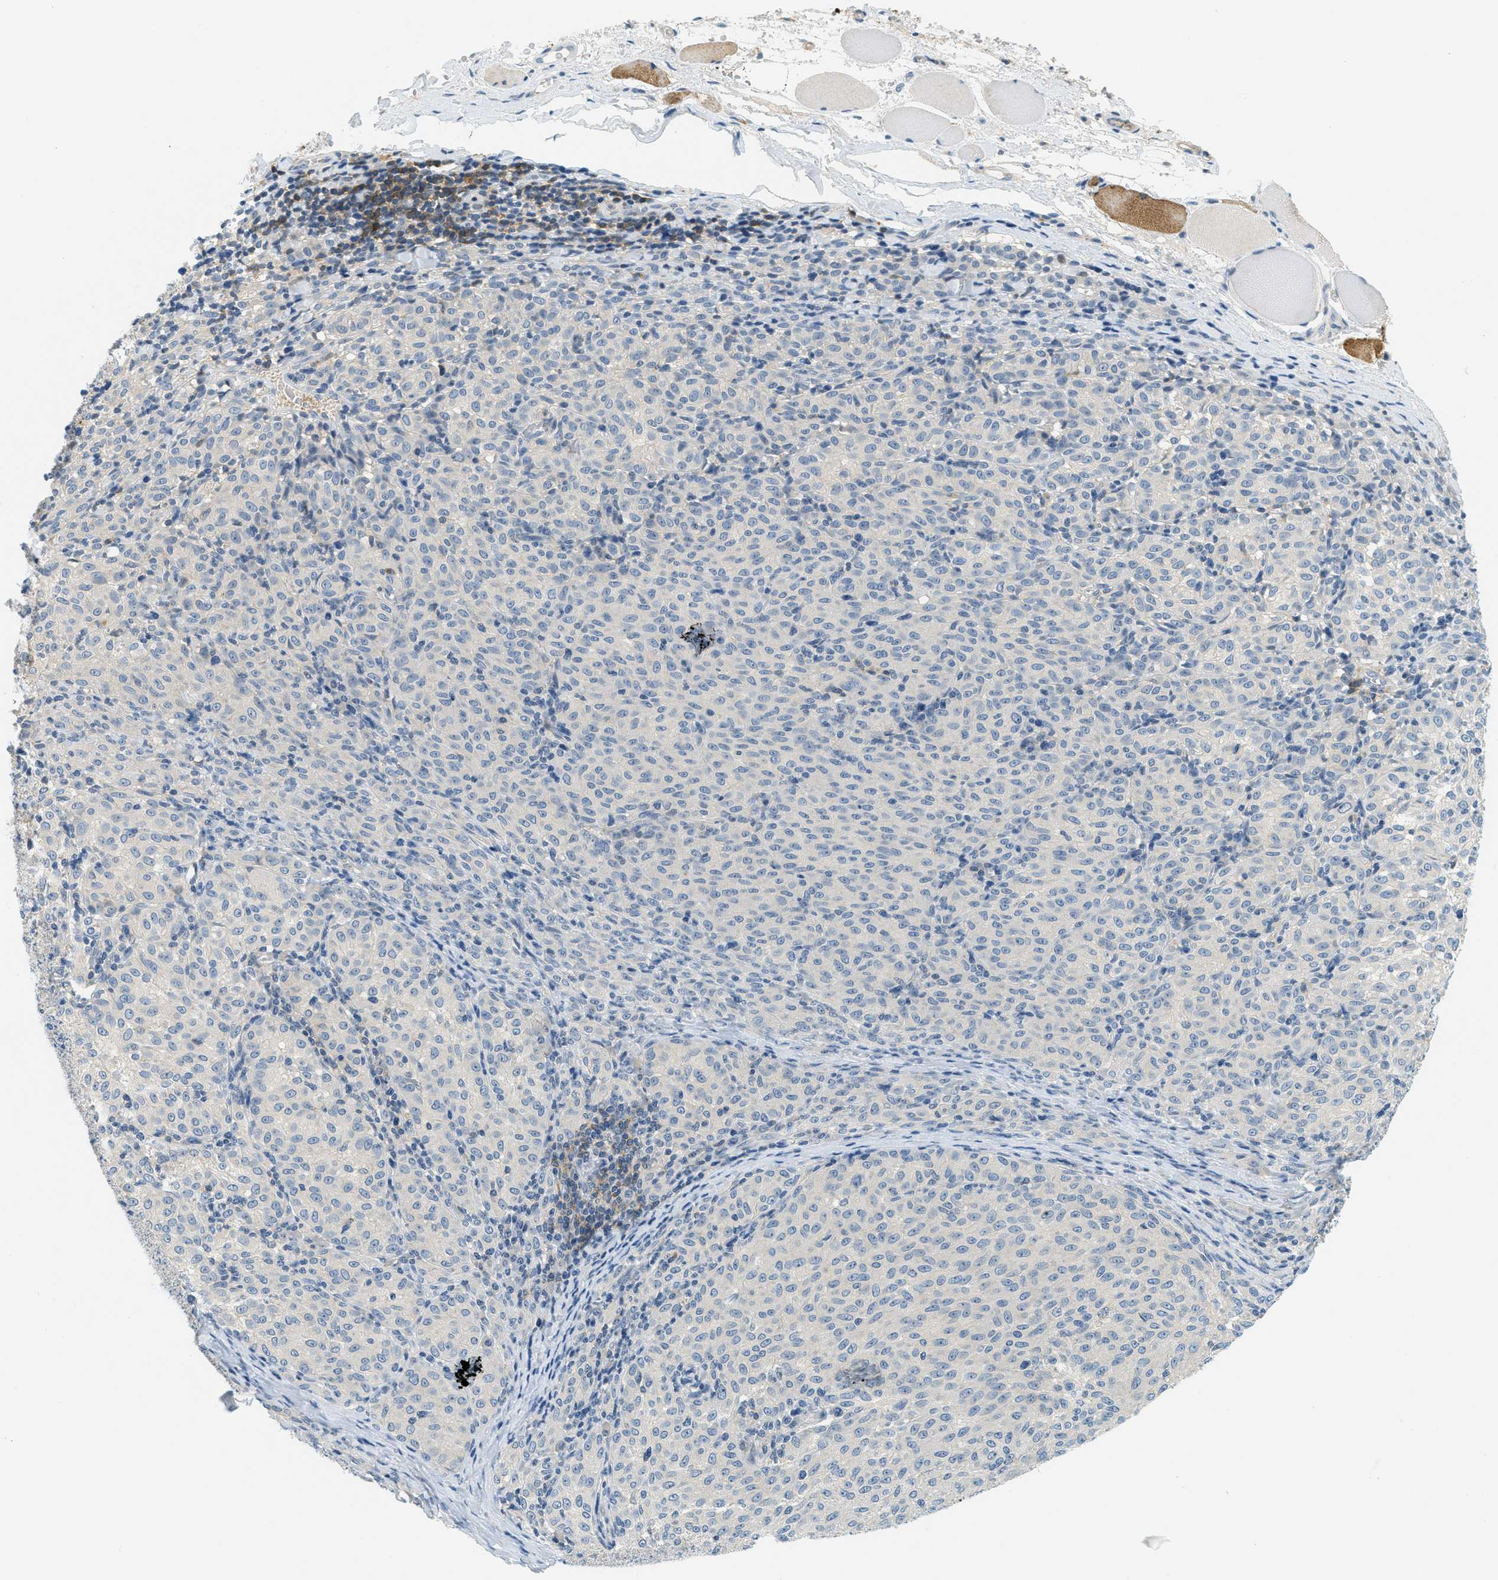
{"staining": {"intensity": "negative", "quantity": "none", "location": "none"}, "tissue": "melanoma", "cell_type": "Tumor cells", "image_type": "cancer", "snomed": [{"axis": "morphology", "description": "Malignant melanoma, NOS"}, {"axis": "topography", "description": "Skin"}], "caption": "A micrograph of melanoma stained for a protein reveals no brown staining in tumor cells.", "gene": "RASGRP2", "patient": {"sex": "female", "age": 72}}